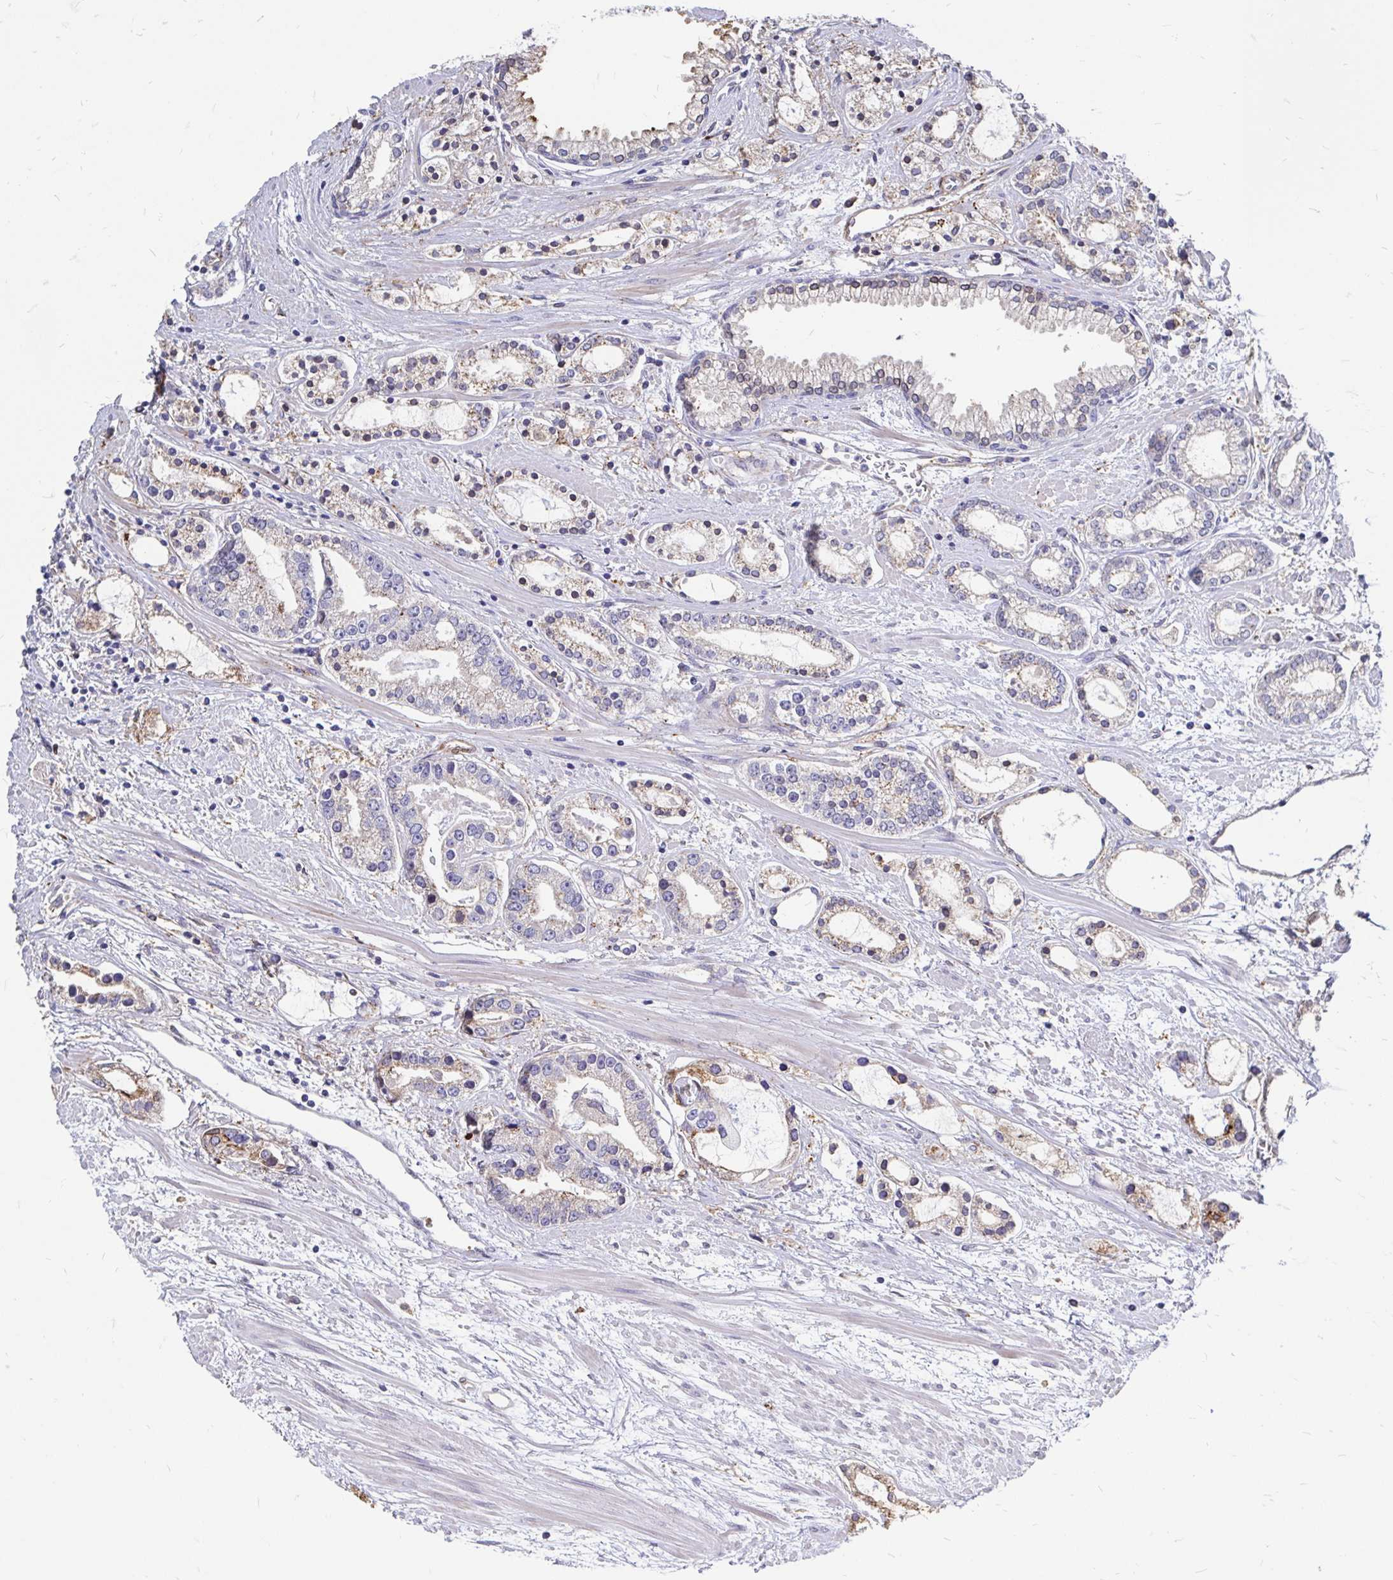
{"staining": {"intensity": "weak", "quantity": "<25%", "location": "cytoplasmic/membranous"}, "tissue": "prostate cancer", "cell_type": "Tumor cells", "image_type": "cancer", "snomed": [{"axis": "morphology", "description": "Adenocarcinoma, Medium grade"}, {"axis": "topography", "description": "Prostate"}], "caption": "Protein analysis of adenocarcinoma (medium-grade) (prostate) shows no significant expression in tumor cells.", "gene": "CDKL1", "patient": {"sex": "male", "age": 57}}